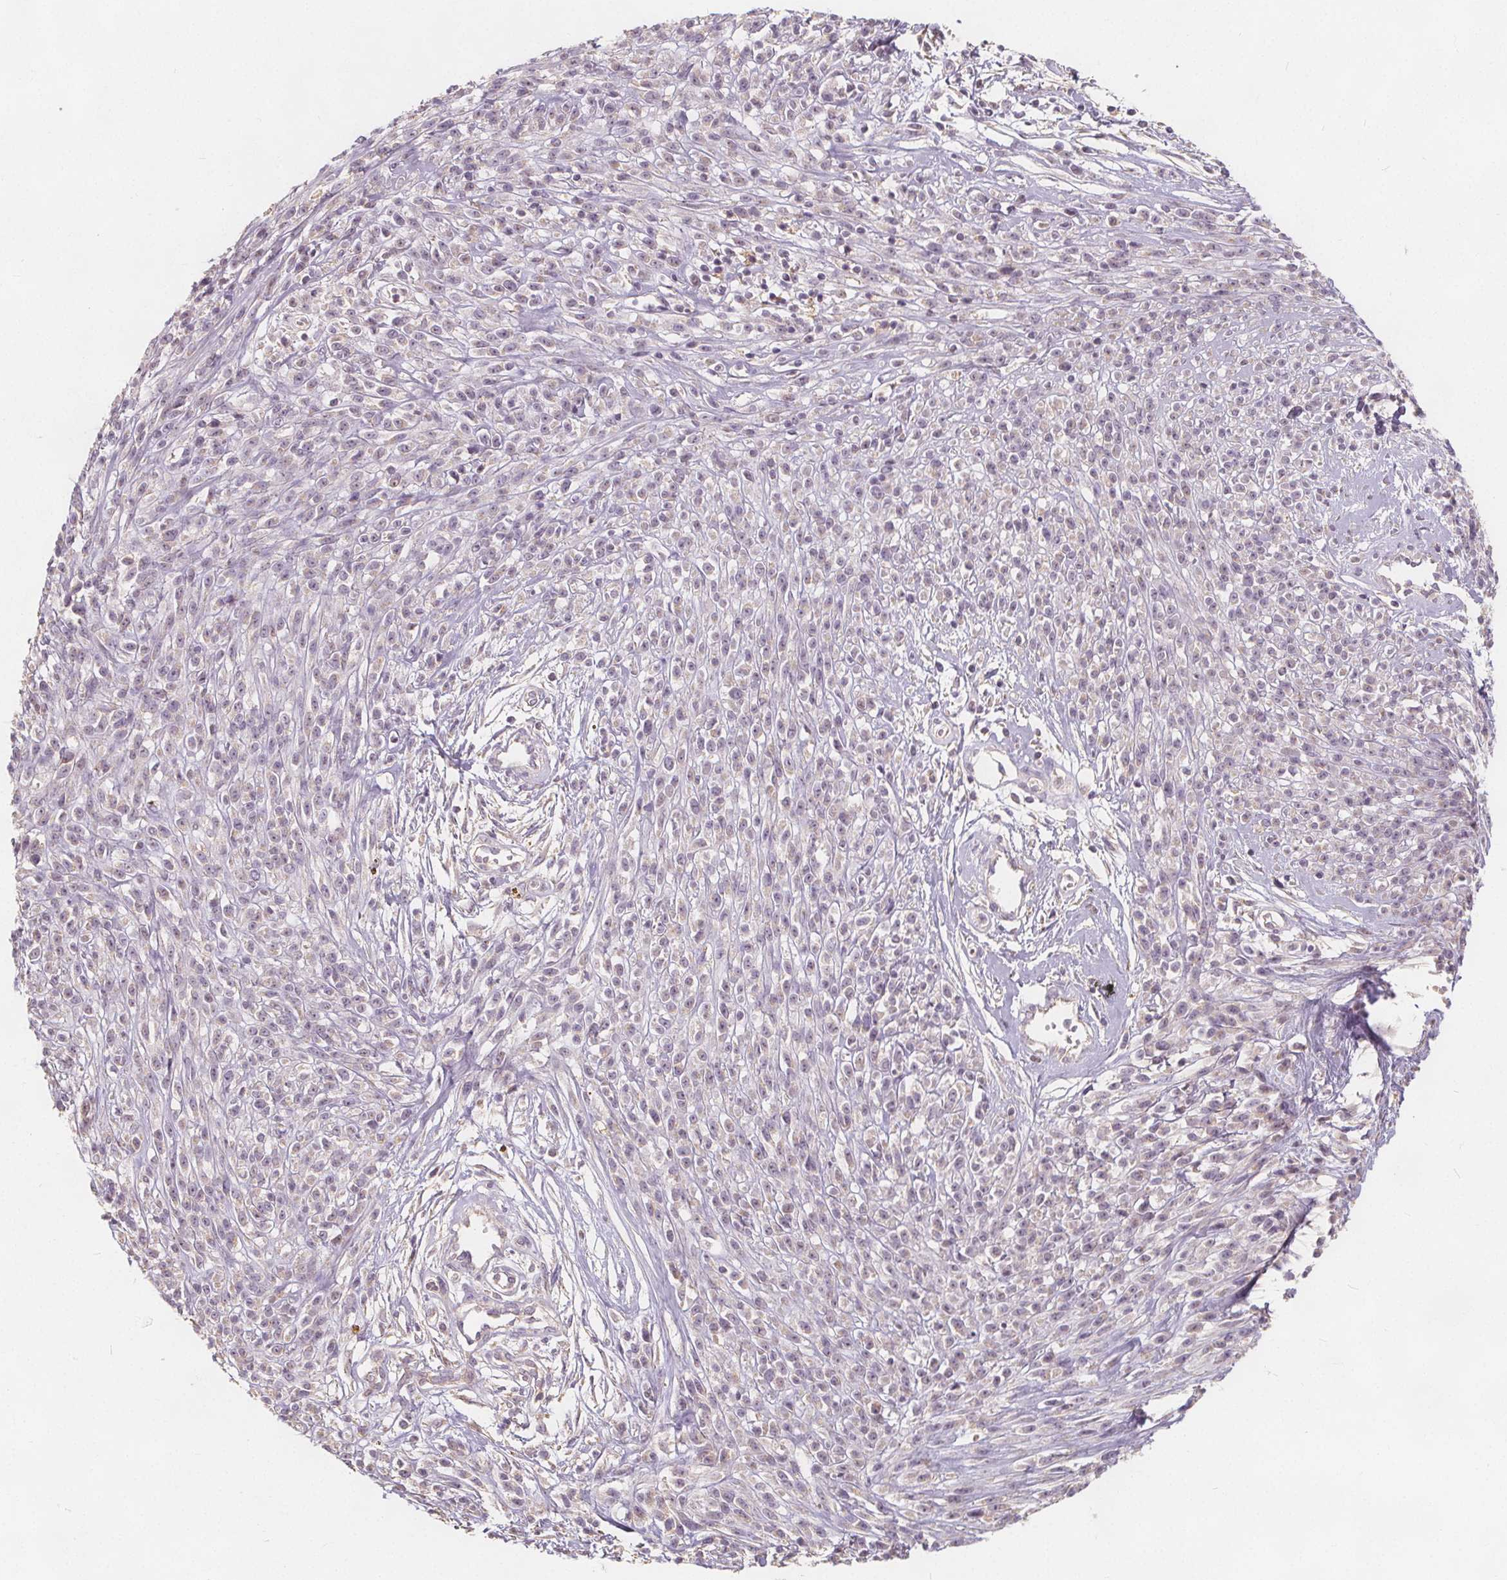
{"staining": {"intensity": "negative", "quantity": "none", "location": "none"}, "tissue": "melanoma", "cell_type": "Tumor cells", "image_type": "cancer", "snomed": [{"axis": "morphology", "description": "Malignant melanoma, NOS"}, {"axis": "topography", "description": "Skin"}, {"axis": "topography", "description": "Skin of trunk"}], "caption": "This image is of melanoma stained with IHC to label a protein in brown with the nuclei are counter-stained blue. There is no expression in tumor cells.", "gene": "DRC3", "patient": {"sex": "male", "age": 74}}